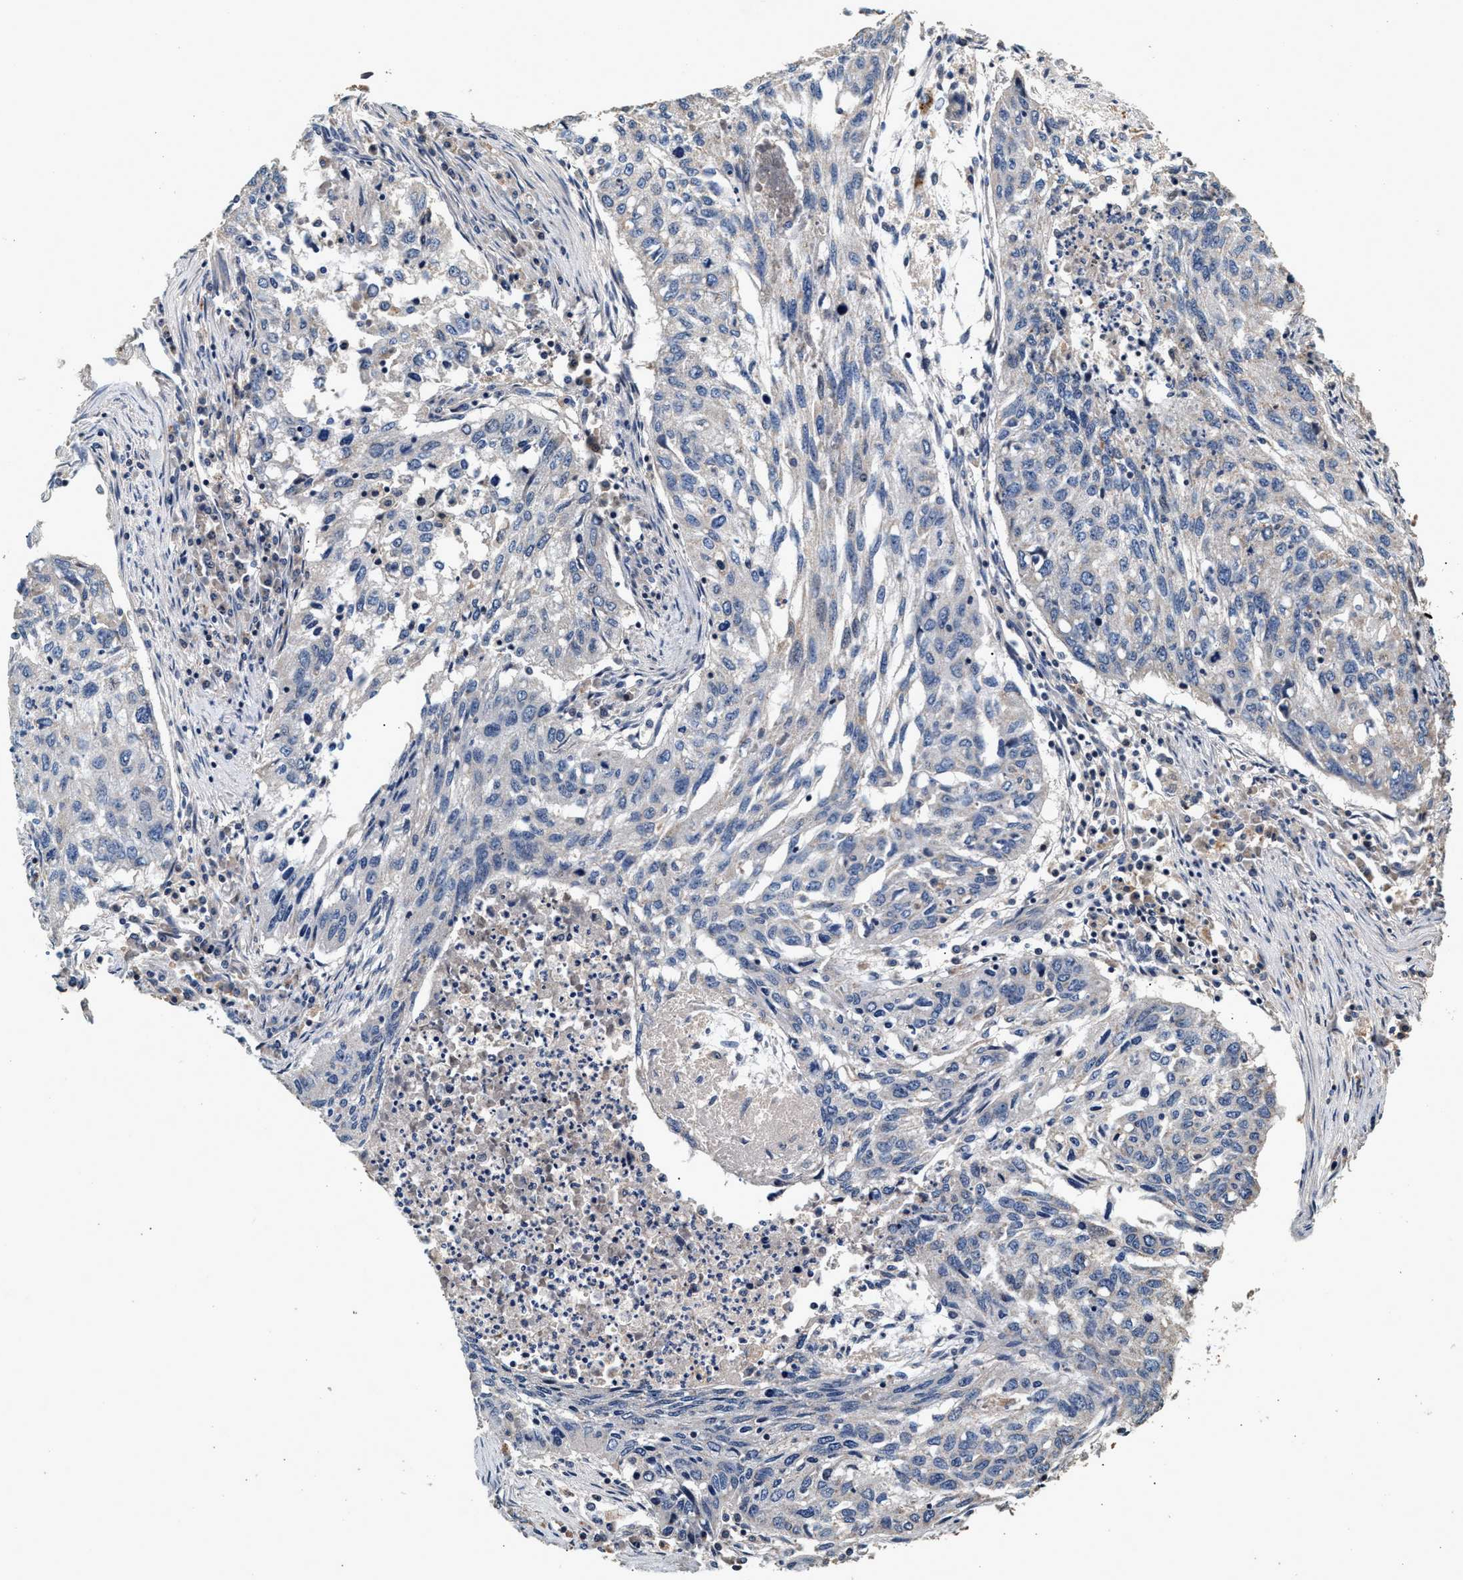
{"staining": {"intensity": "negative", "quantity": "none", "location": "none"}, "tissue": "lung cancer", "cell_type": "Tumor cells", "image_type": "cancer", "snomed": [{"axis": "morphology", "description": "Squamous cell carcinoma, NOS"}, {"axis": "topography", "description": "Lung"}], "caption": "IHC micrograph of lung cancer (squamous cell carcinoma) stained for a protein (brown), which exhibits no positivity in tumor cells.", "gene": "PTGR3", "patient": {"sex": "female", "age": 63}}